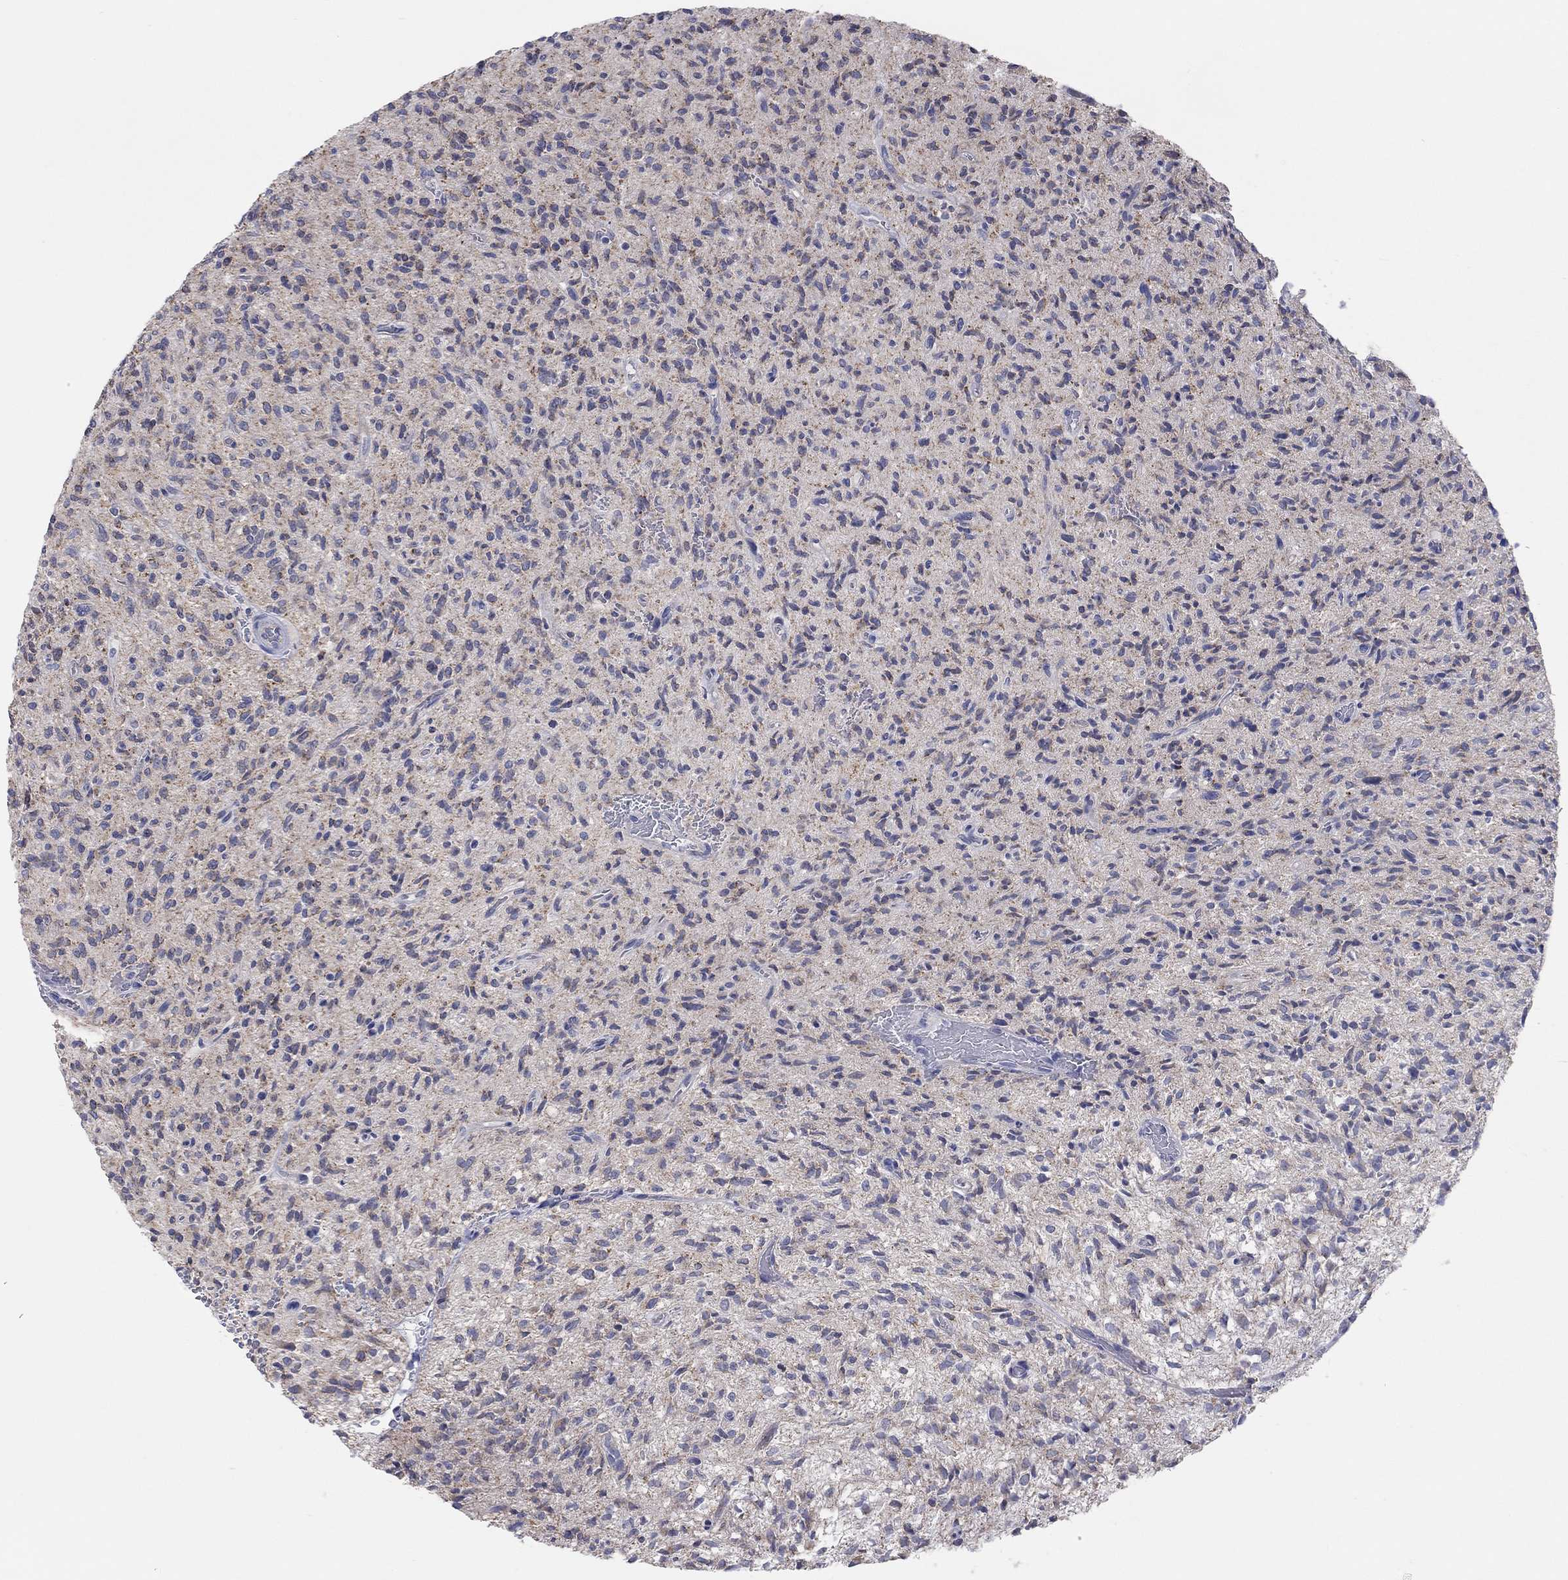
{"staining": {"intensity": "negative", "quantity": "none", "location": "none"}, "tissue": "glioma", "cell_type": "Tumor cells", "image_type": "cancer", "snomed": [{"axis": "morphology", "description": "Glioma, malignant, High grade"}, {"axis": "topography", "description": "Brain"}], "caption": "There is no significant expression in tumor cells of malignant high-grade glioma.", "gene": "BCO2", "patient": {"sex": "male", "age": 64}}